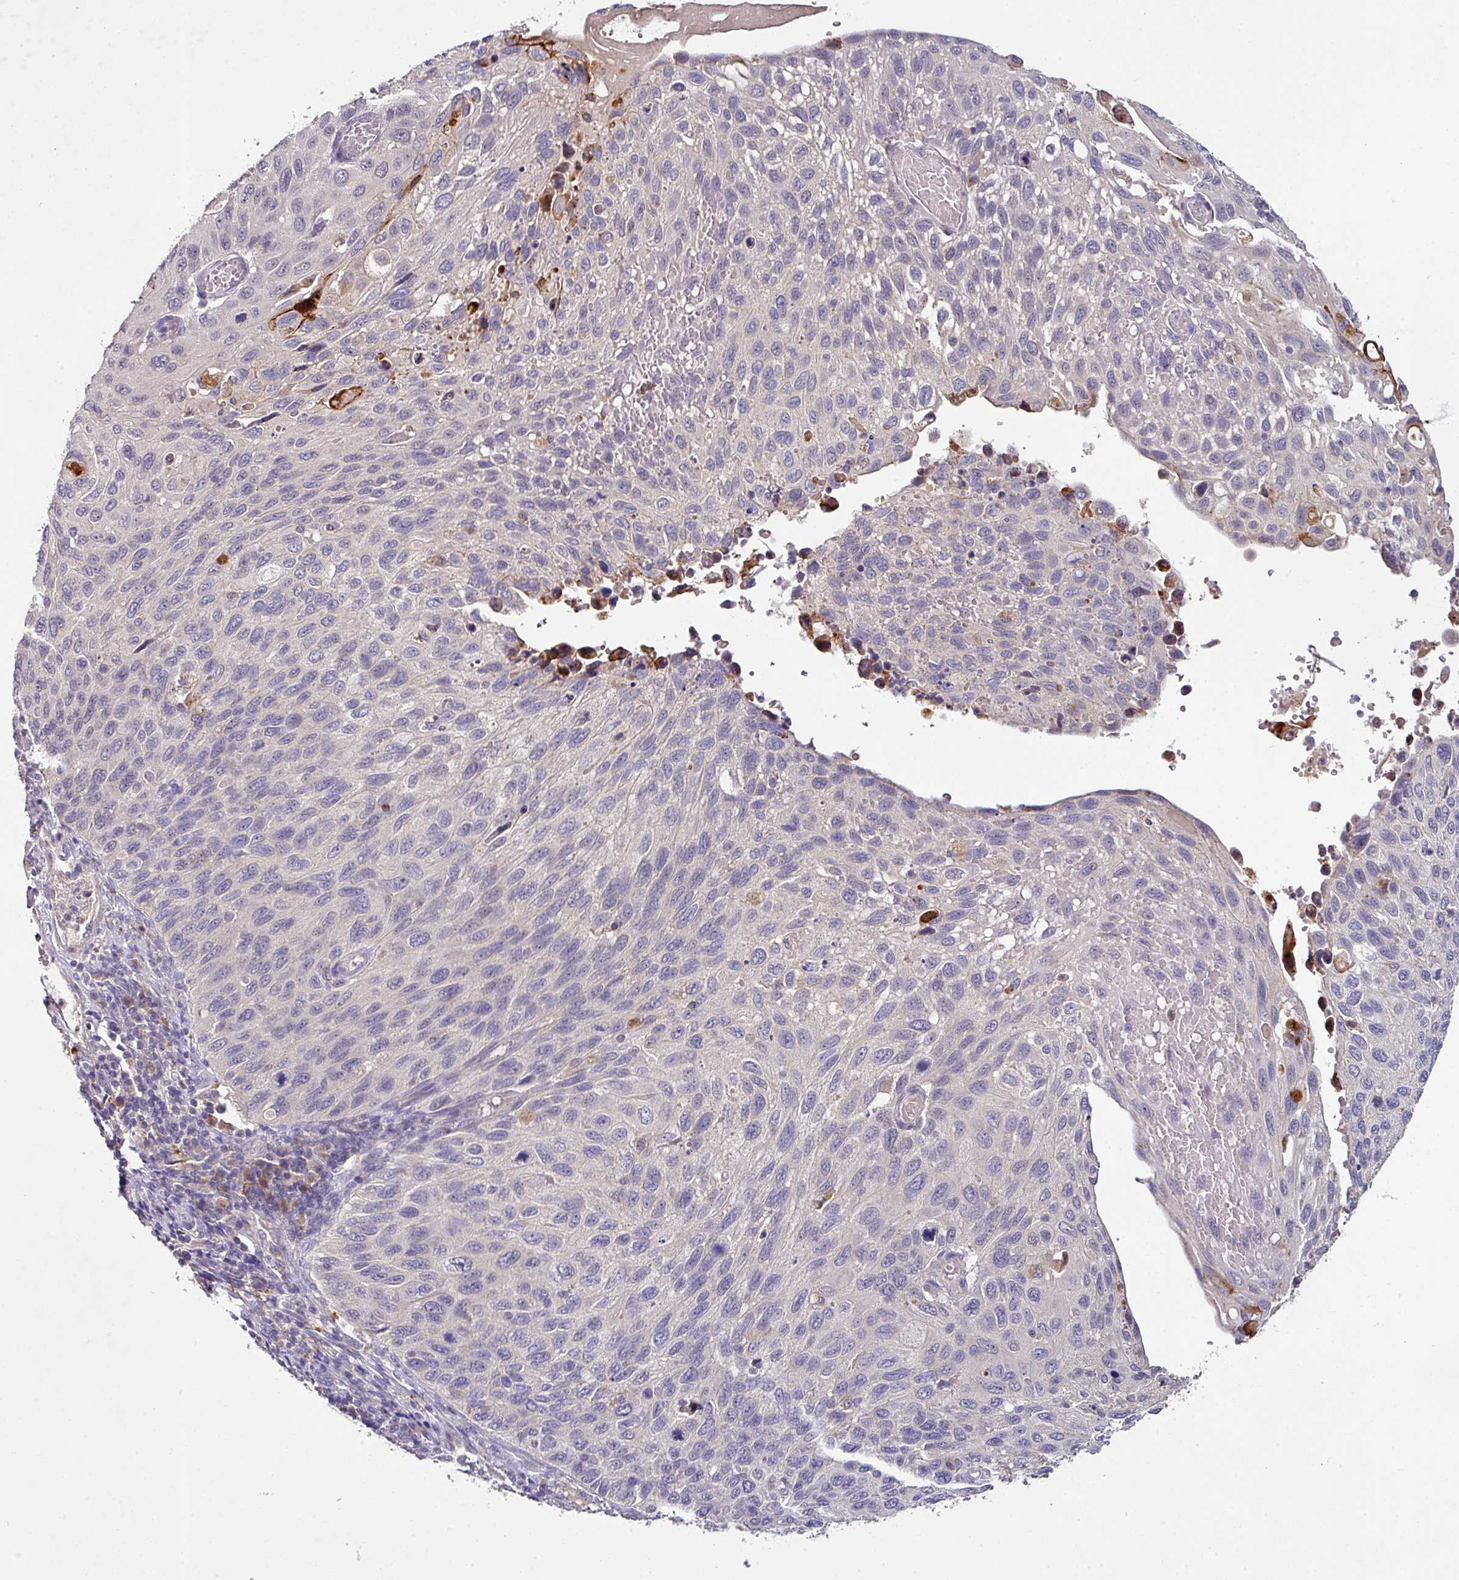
{"staining": {"intensity": "negative", "quantity": "none", "location": "none"}, "tissue": "cervical cancer", "cell_type": "Tumor cells", "image_type": "cancer", "snomed": [{"axis": "morphology", "description": "Squamous cell carcinoma, NOS"}, {"axis": "topography", "description": "Cervix"}], "caption": "Immunohistochemical staining of cervical cancer reveals no significant positivity in tumor cells. The staining is performed using DAB (3,3'-diaminobenzidine) brown chromogen with nuclei counter-stained in using hematoxylin.", "gene": "AEBP2", "patient": {"sex": "female", "age": 70}}